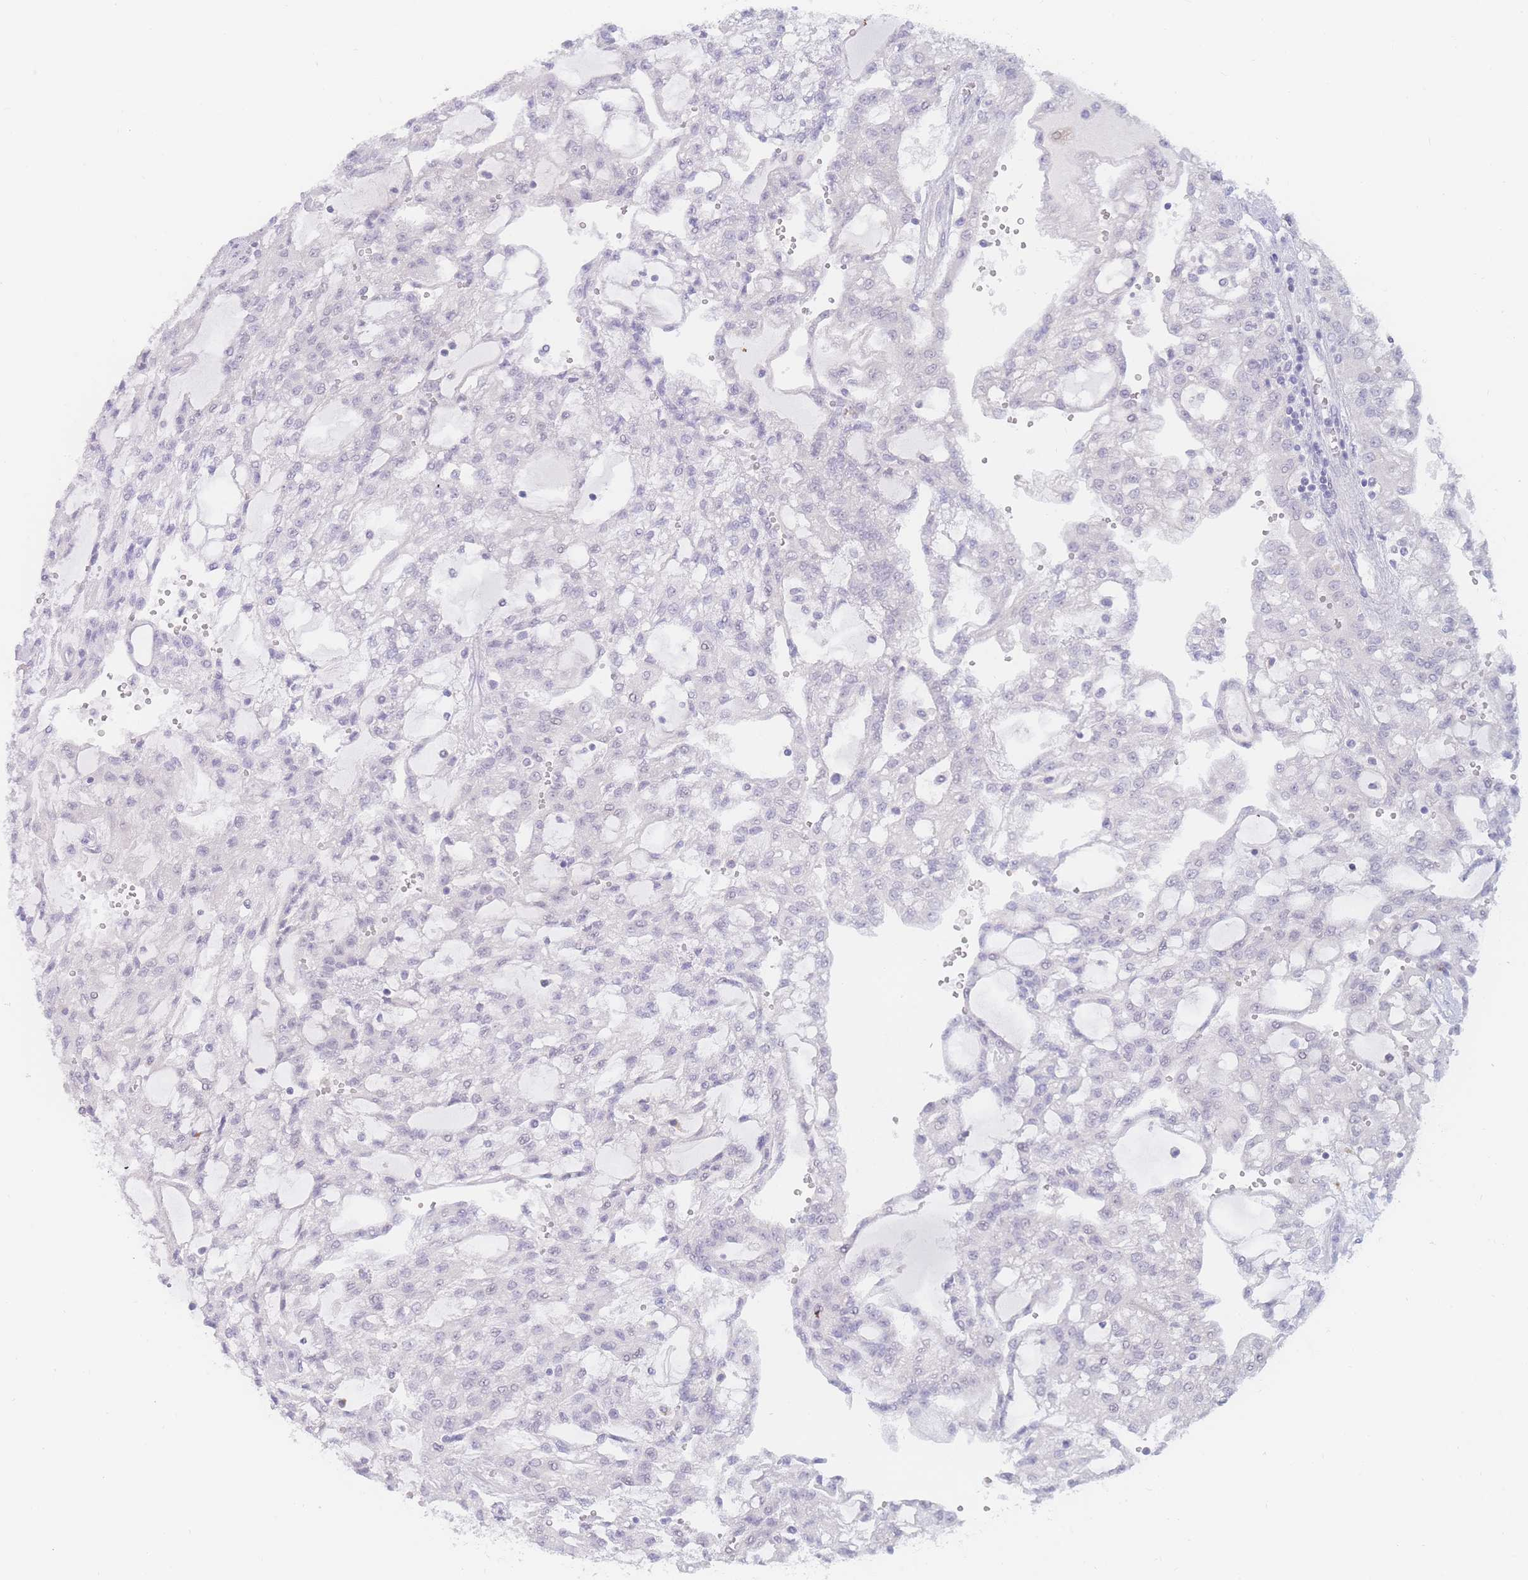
{"staining": {"intensity": "negative", "quantity": "none", "location": "none"}, "tissue": "renal cancer", "cell_type": "Tumor cells", "image_type": "cancer", "snomed": [{"axis": "morphology", "description": "Adenocarcinoma, NOS"}, {"axis": "topography", "description": "Kidney"}], "caption": "High magnification brightfield microscopy of adenocarcinoma (renal) stained with DAB (3,3'-diaminobenzidine) (brown) and counterstained with hematoxylin (blue): tumor cells show no significant staining. (DAB (3,3'-diaminobenzidine) immunohistochemistry (IHC), high magnification).", "gene": "PRSS22", "patient": {"sex": "male", "age": 63}}